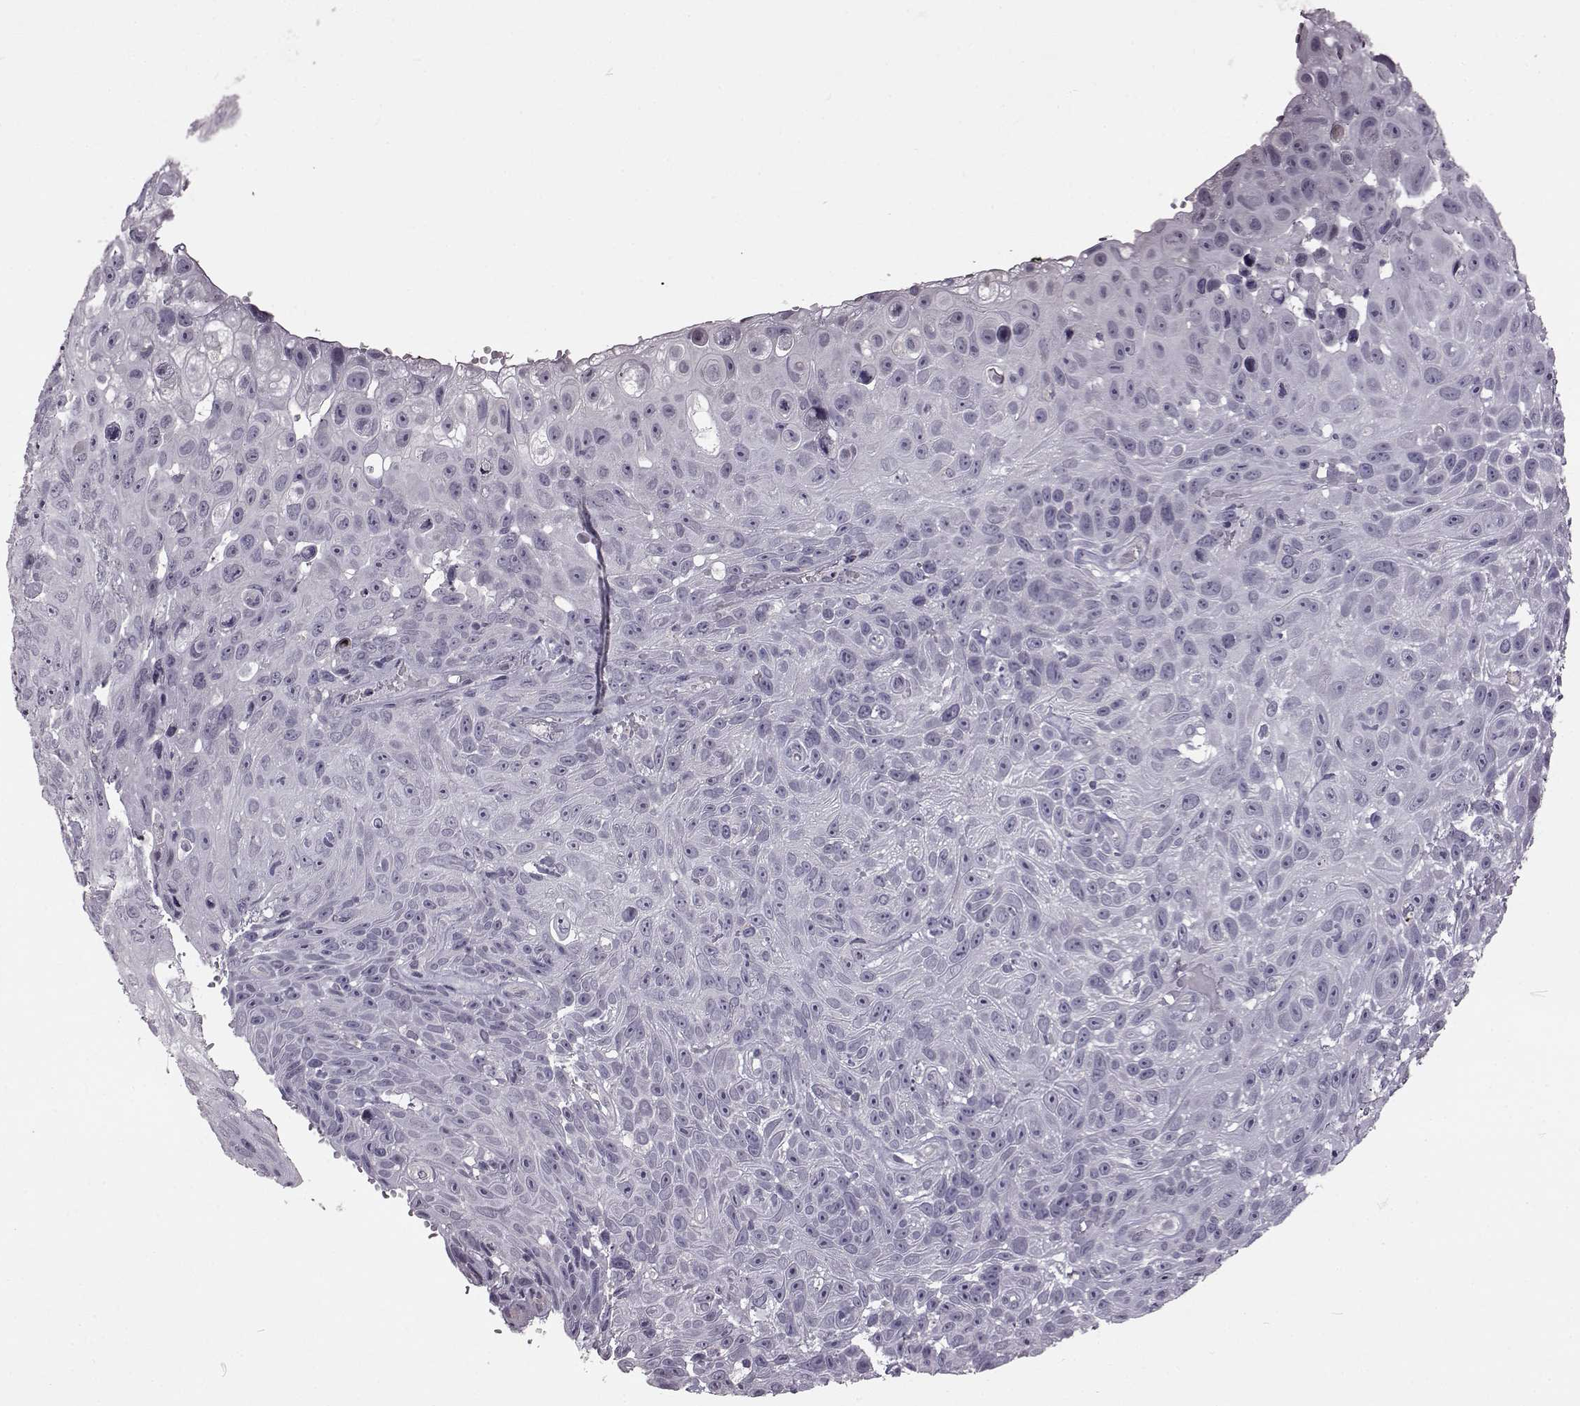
{"staining": {"intensity": "negative", "quantity": "none", "location": "none"}, "tissue": "skin cancer", "cell_type": "Tumor cells", "image_type": "cancer", "snomed": [{"axis": "morphology", "description": "Squamous cell carcinoma, NOS"}, {"axis": "topography", "description": "Skin"}], "caption": "Tumor cells are negative for protein expression in human squamous cell carcinoma (skin). (DAB (3,3'-diaminobenzidine) immunohistochemistry with hematoxylin counter stain).", "gene": "GAL", "patient": {"sex": "male", "age": 82}}